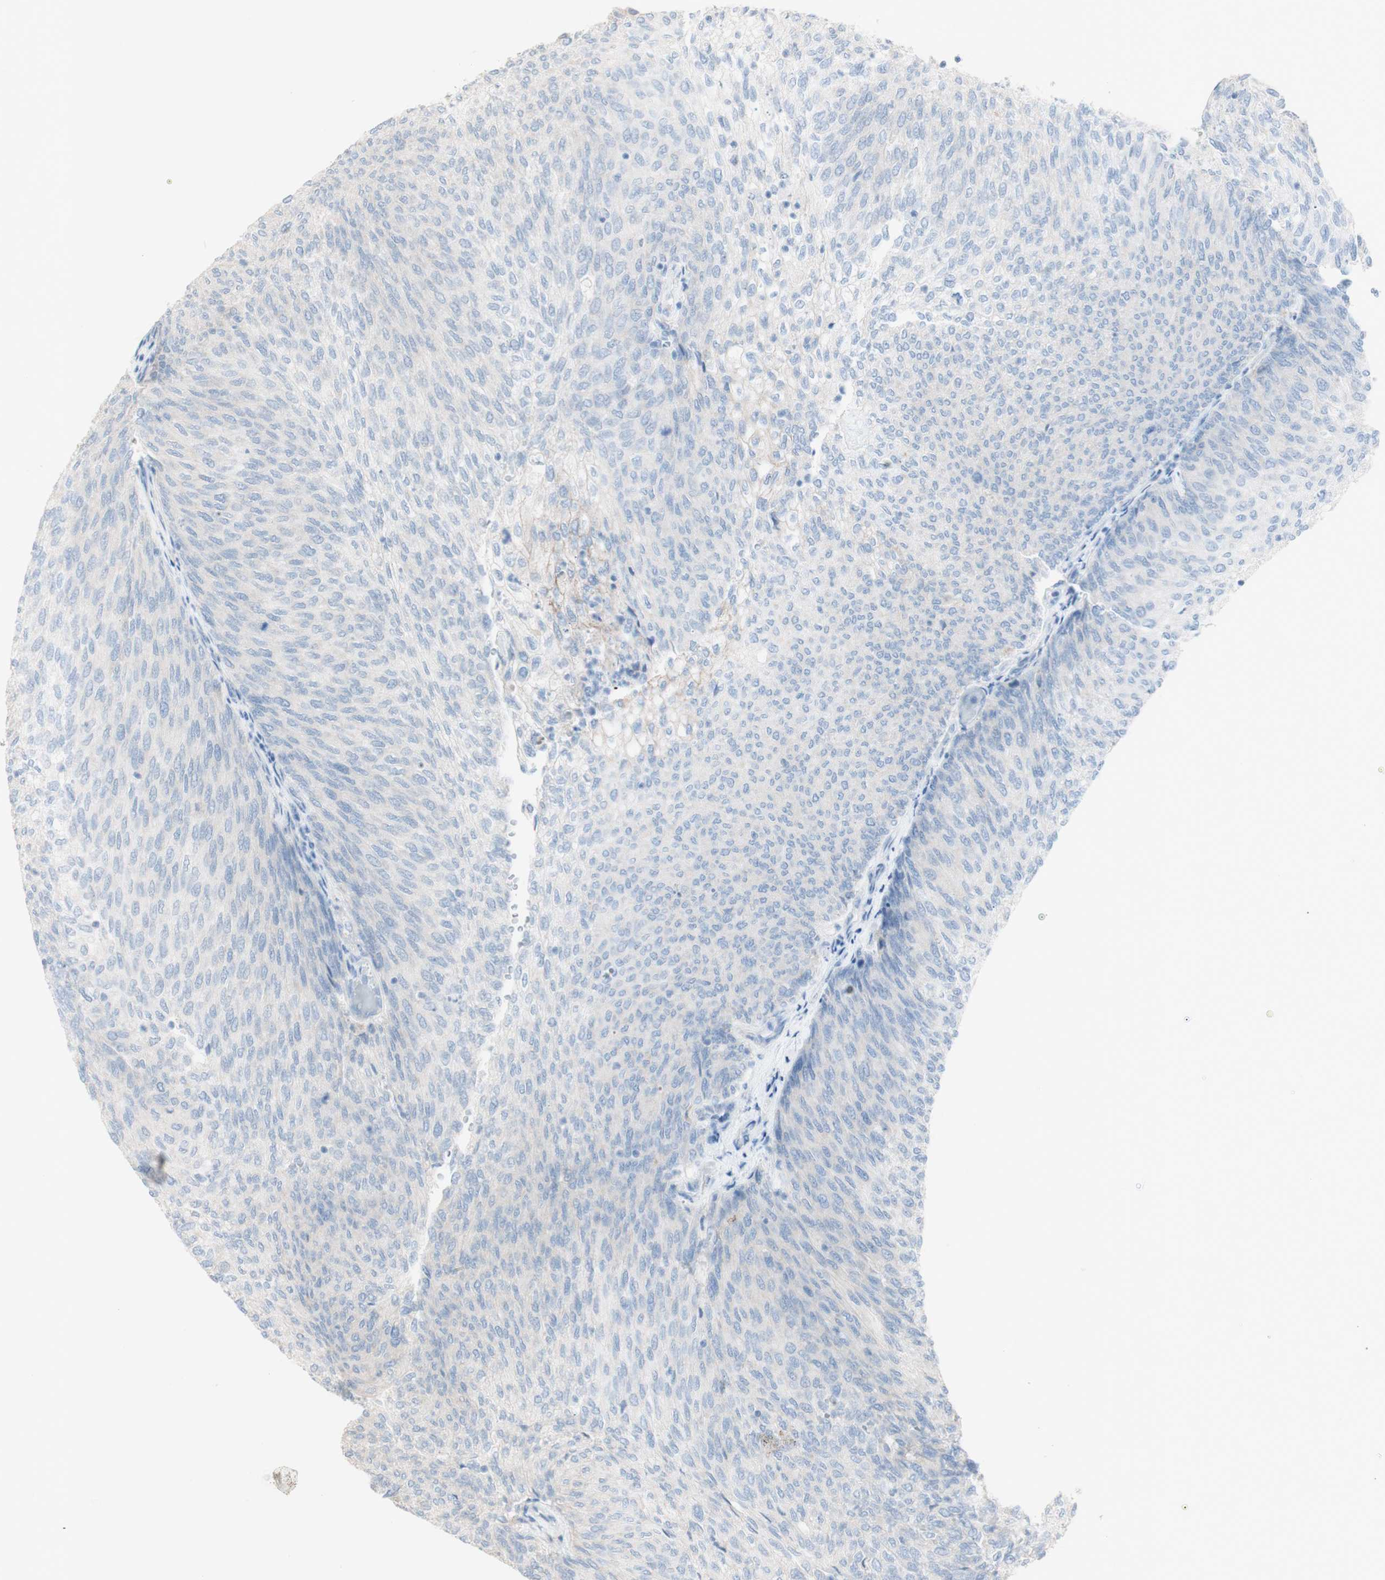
{"staining": {"intensity": "negative", "quantity": "none", "location": "none"}, "tissue": "urothelial cancer", "cell_type": "Tumor cells", "image_type": "cancer", "snomed": [{"axis": "morphology", "description": "Urothelial carcinoma, Low grade"}, {"axis": "topography", "description": "Urinary bladder"}], "caption": "Tumor cells show no significant expression in urothelial carcinoma (low-grade).", "gene": "ART3", "patient": {"sex": "female", "age": 79}}